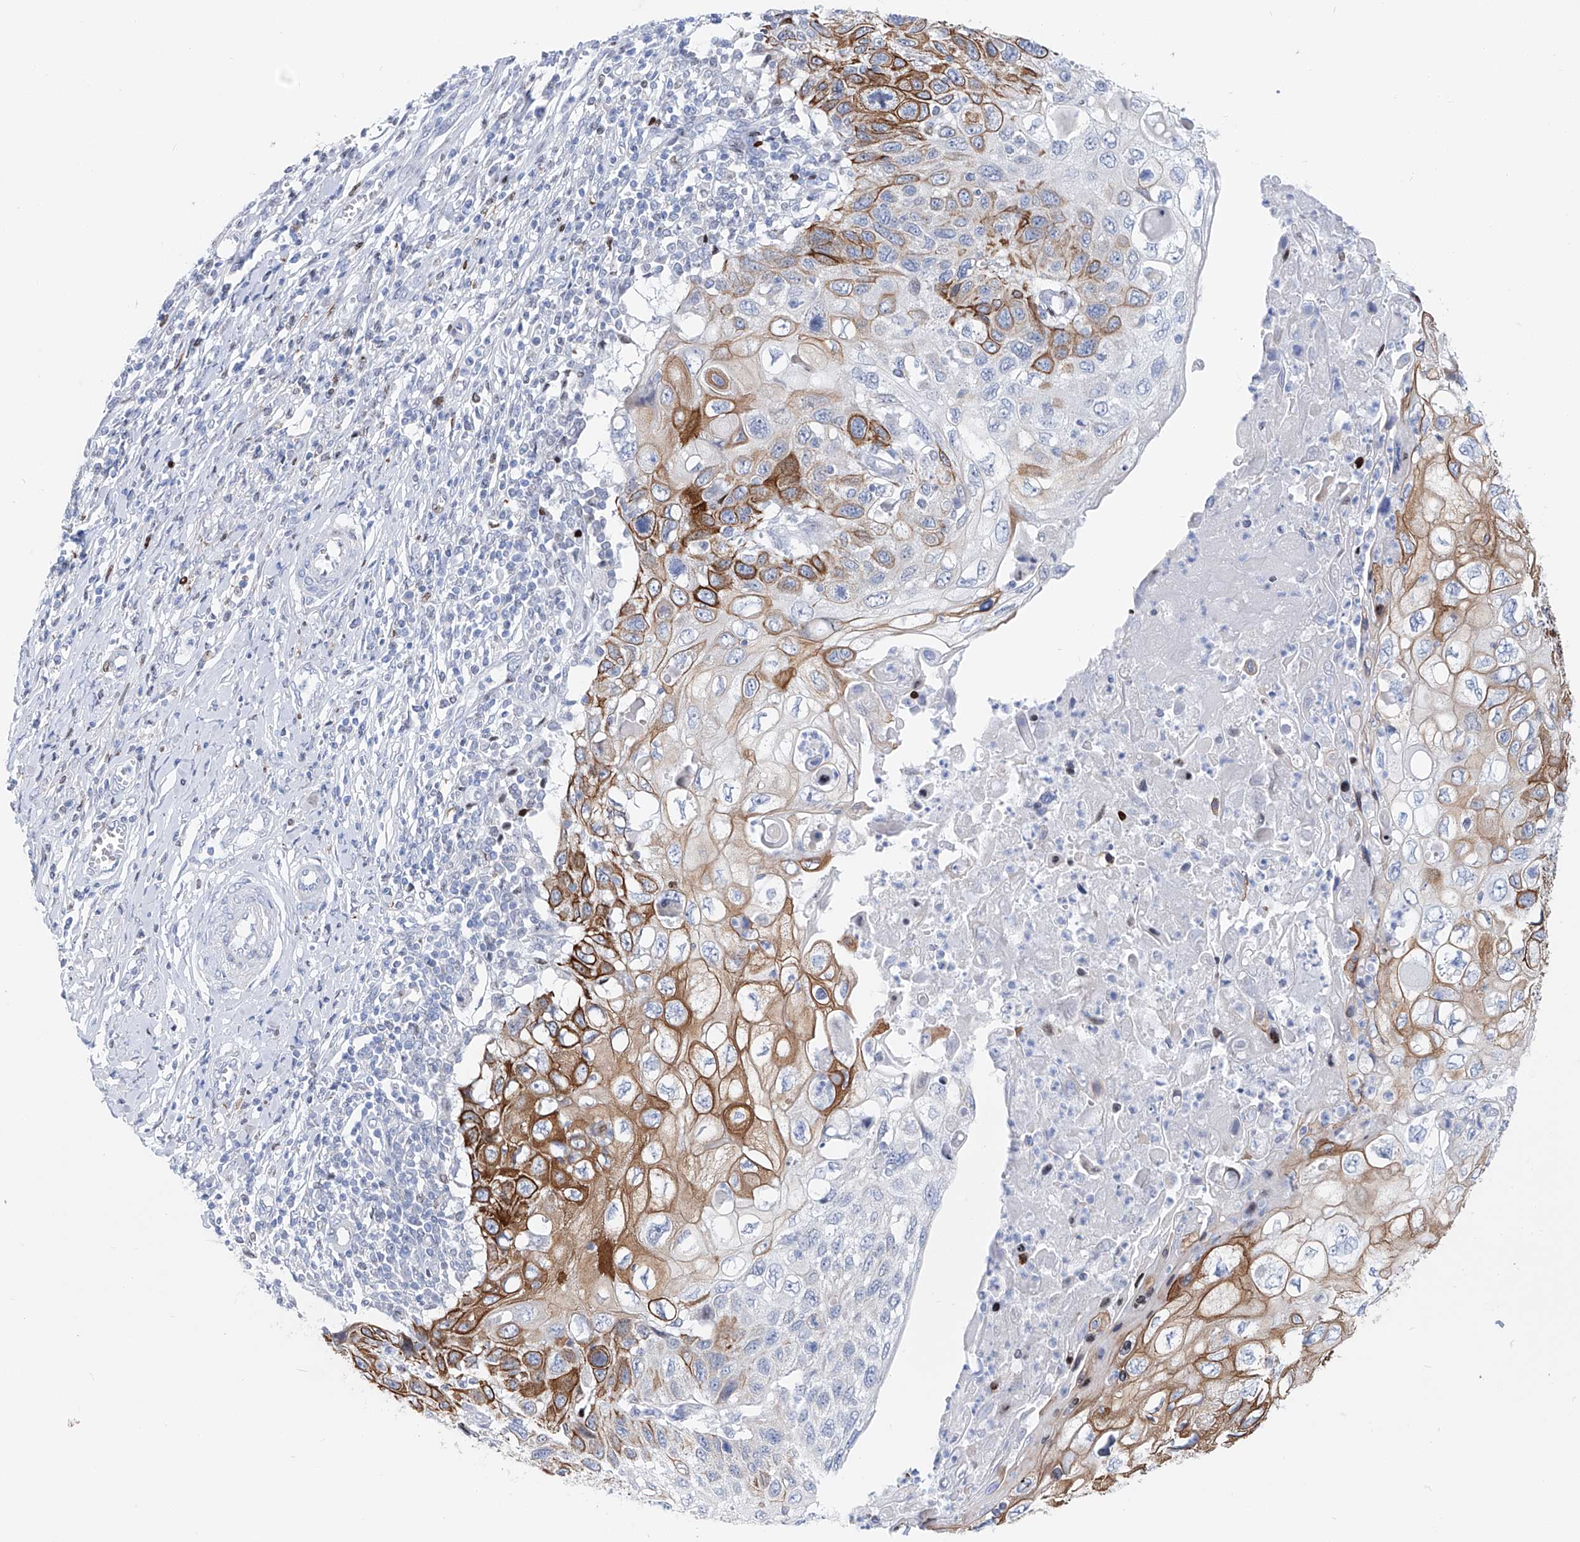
{"staining": {"intensity": "moderate", "quantity": "25%-75%", "location": "cytoplasmic/membranous"}, "tissue": "cervical cancer", "cell_type": "Tumor cells", "image_type": "cancer", "snomed": [{"axis": "morphology", "description": "Squamous cell carcinoma, NOS"}, {"axis": "topography", "description": "Cervix"}], "caption": "The photomicrograph reveals a brown stain indicating the presence of a protein in the cytoplasmic/membranous of tumor cells in cervical cancer (squamous cell carcinoma).", "gene": "FRS3", "patient": {"sex": "female", "age": 70}}